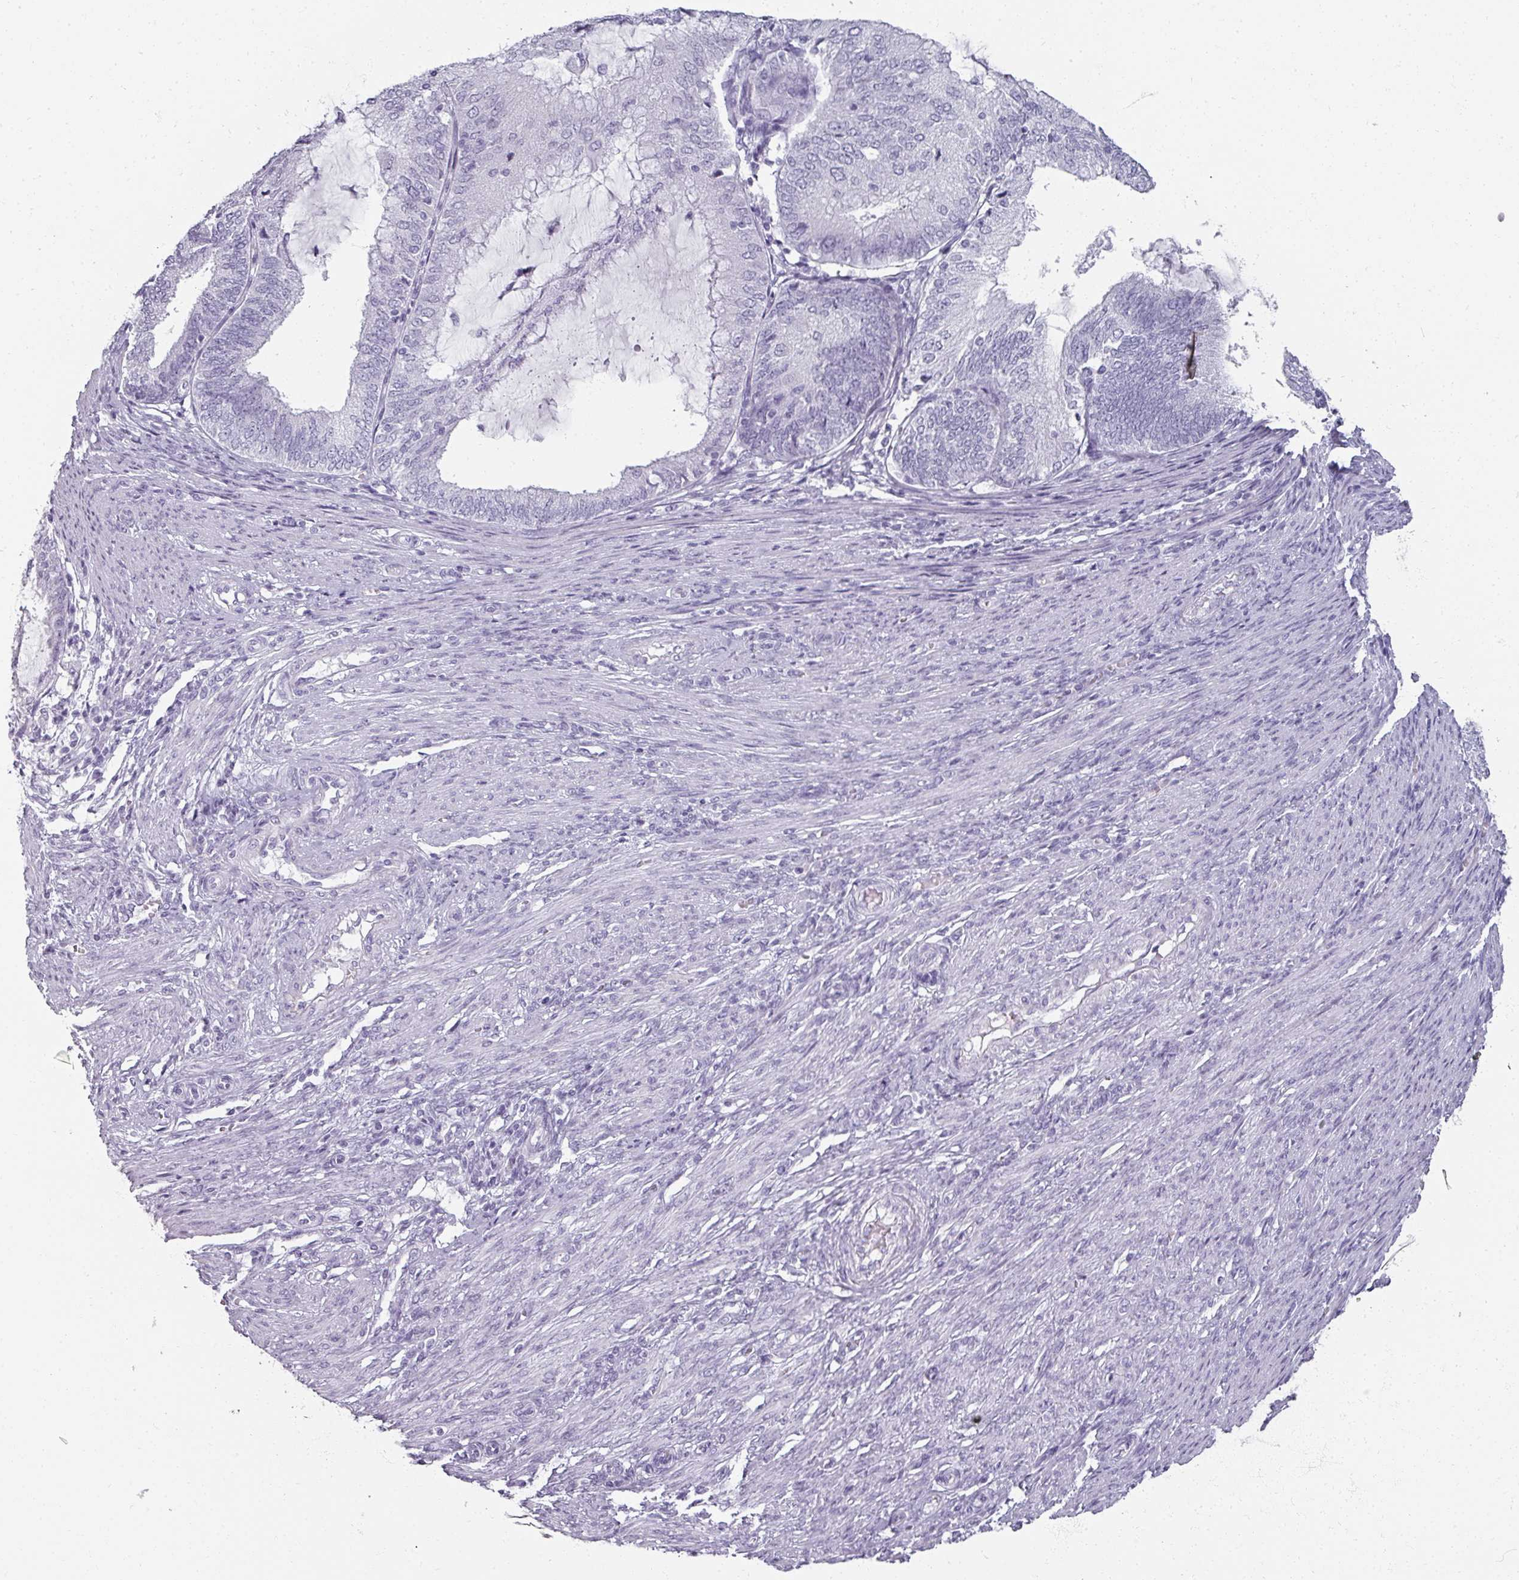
{"staining": {"intensity": "negative", "quantity": "none", "location": "none"}, "tissue": "endometrial cancer", "cell_type": "Tumor cells", "image_type": "cancer", "snomed": [{"axis": "morphology", "description": "Adenocarcinoma, NOS"}, {"axis": "topography", "description": "Endometrium"}], "caption": "This is an IHC histopathology image of endometrial cancer. There is no positivity in tumor cells.", "gene": "REG3G", "patient": {"sex": "female", "age": 81}}